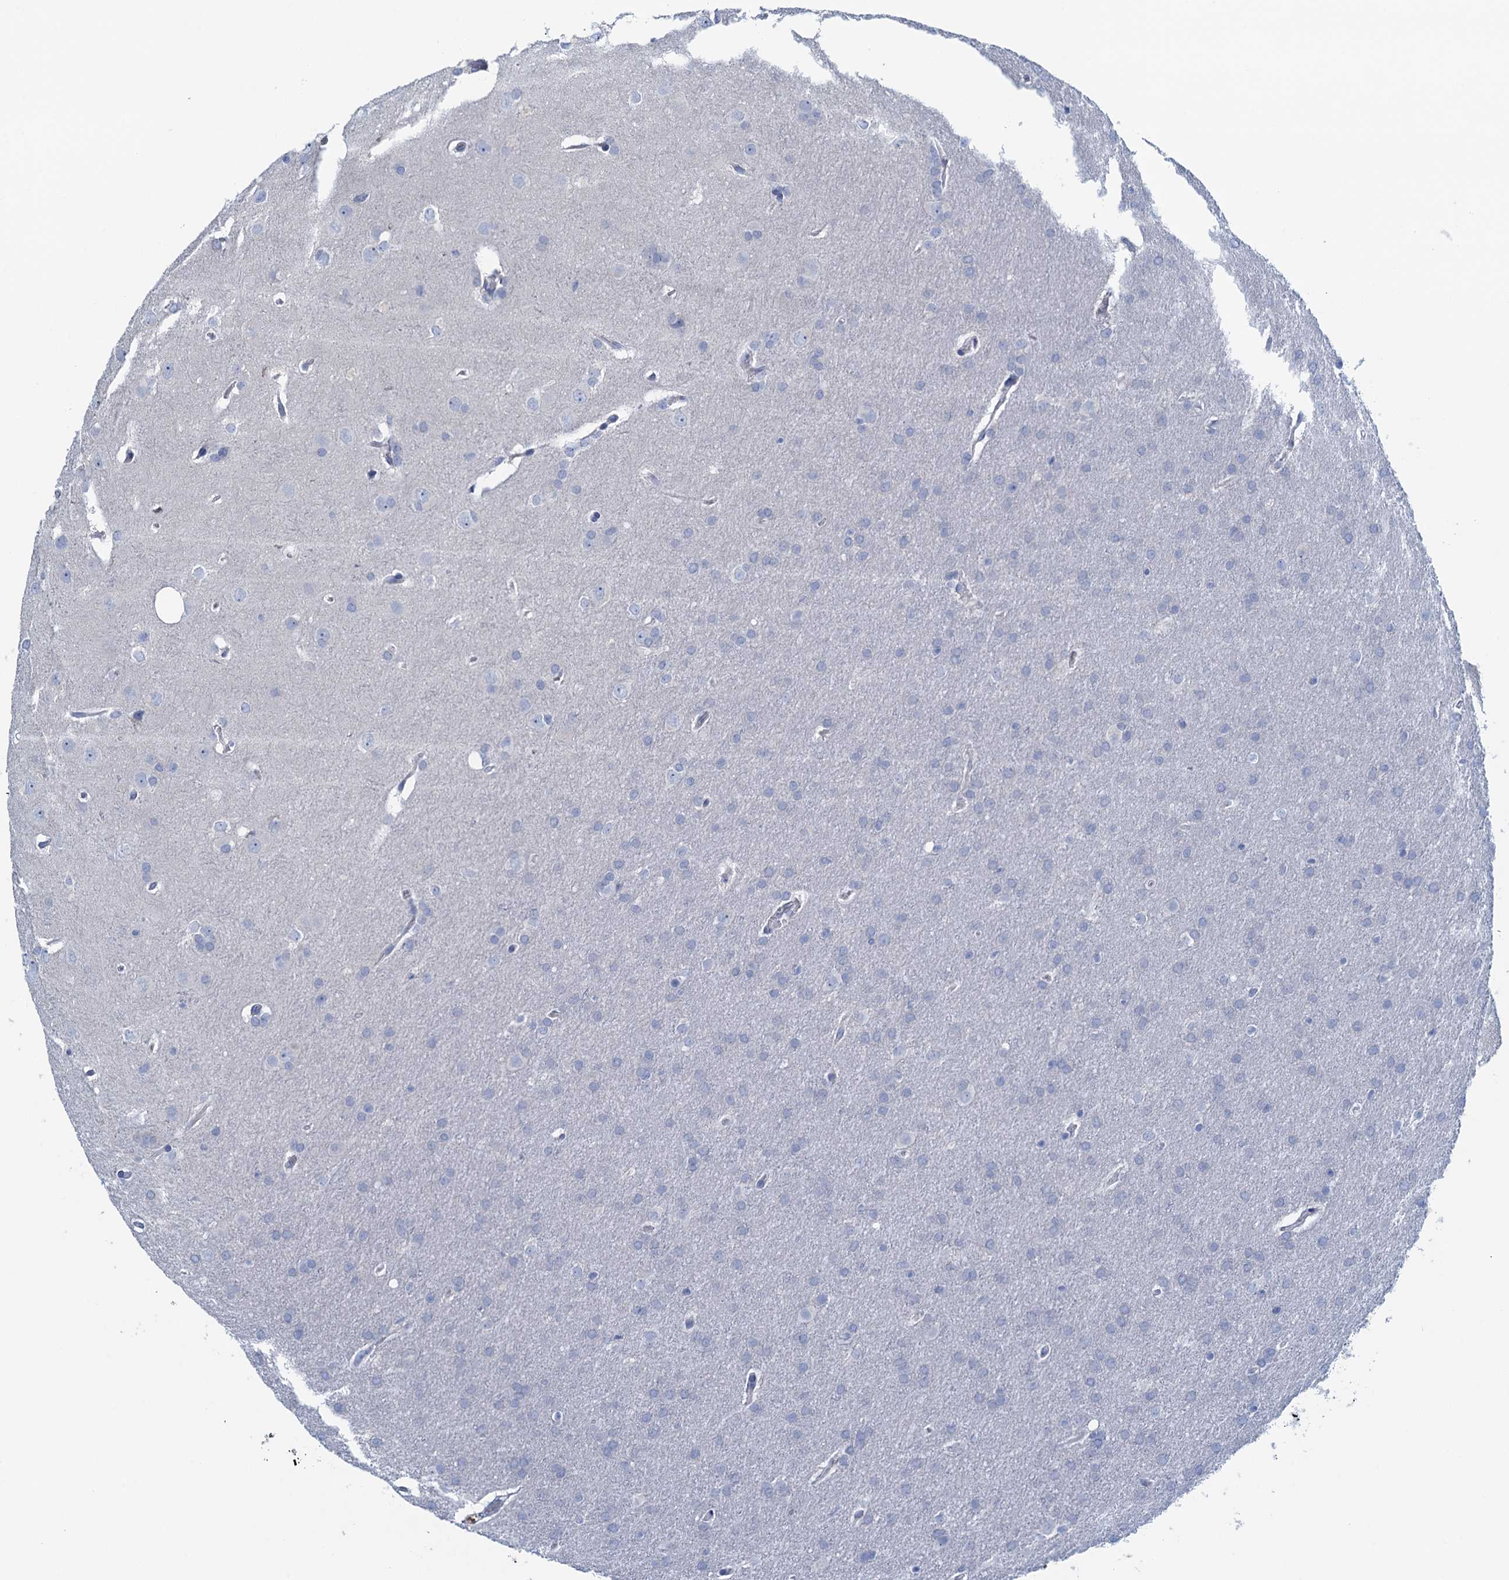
{"staining": {"intensity": "negative", "quantity": "none", "location": "none"}, "tissue": "glioma", "cell_type": "Tumor cells", "image_type": "cancer", "snomed": [{"axis": "morphology", "description": "Glioma, malignant, Low grade"}, {"axis": "topography", "description": "Brain"}], "caption": "Low-grade glioma (malignant) was stained to show a protein in brown. There is no significant expression in tumor cells.", "gene": "C10orf88", "patient": {"sex": "female", "age": 32}}